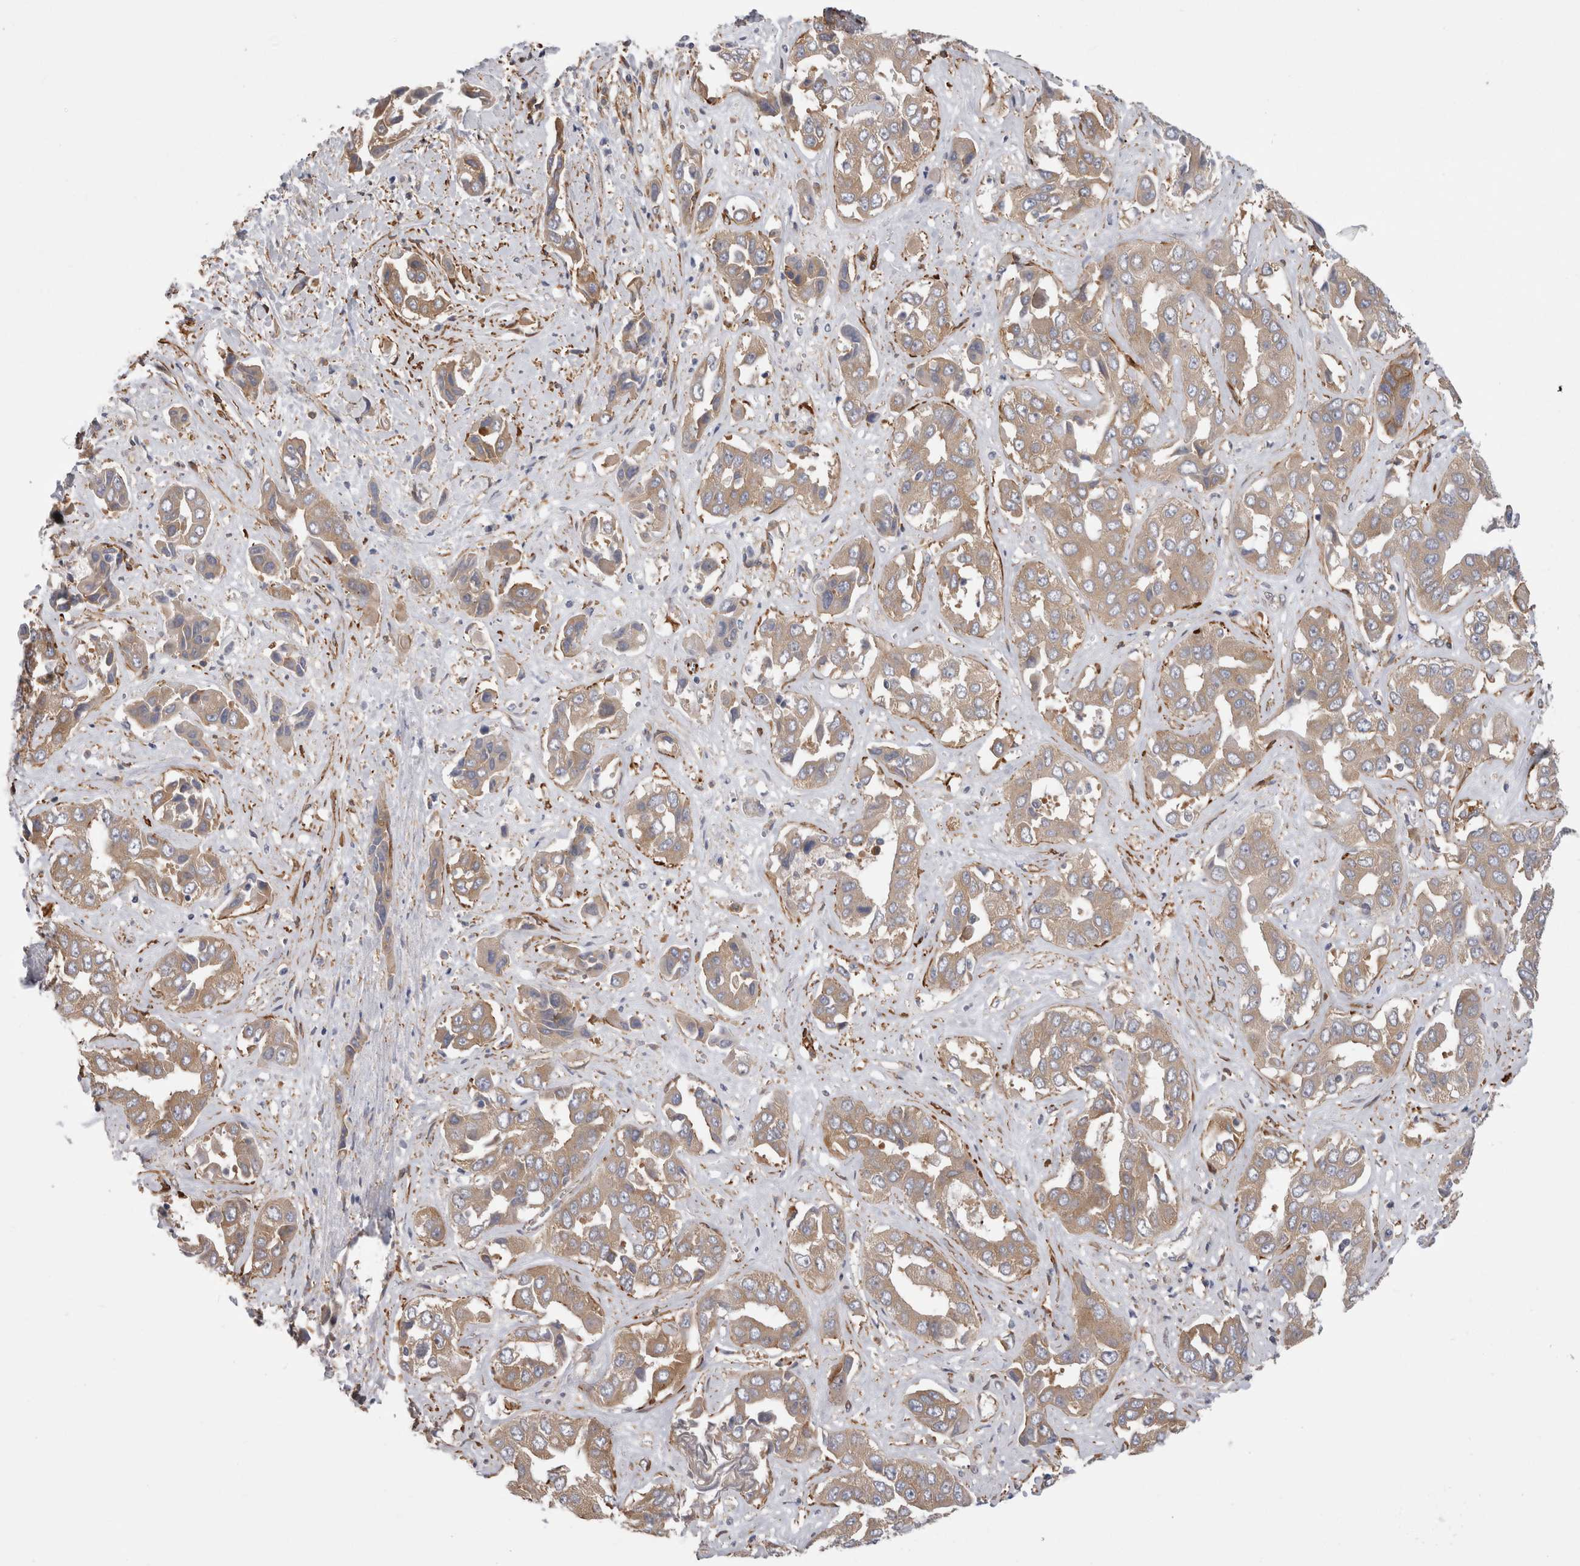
{"staining": {"intensity": "weak", "quantity": ">75%", "location": "cytoplasmic/membranous"}, "tissue": "liver cancer", "cell_type": "Tumor cells", "image_type": "cancer", "snomed": [{"axis": "morphology", "description": "Cholangiocarcinoma"}, {"axis": "topography", "description": "Liver"}], "caption": "This micrograph shows cholangiocarcinoma (liver) stained with immunohistochemistry to label a protein in brown. The cytoplasmic/membranous of tumor cells show weak positivity for the protein. Nuclei are counter-stained blue.", "gene": "EPRS1", "patient": {"sex": "female", "age": 52}}